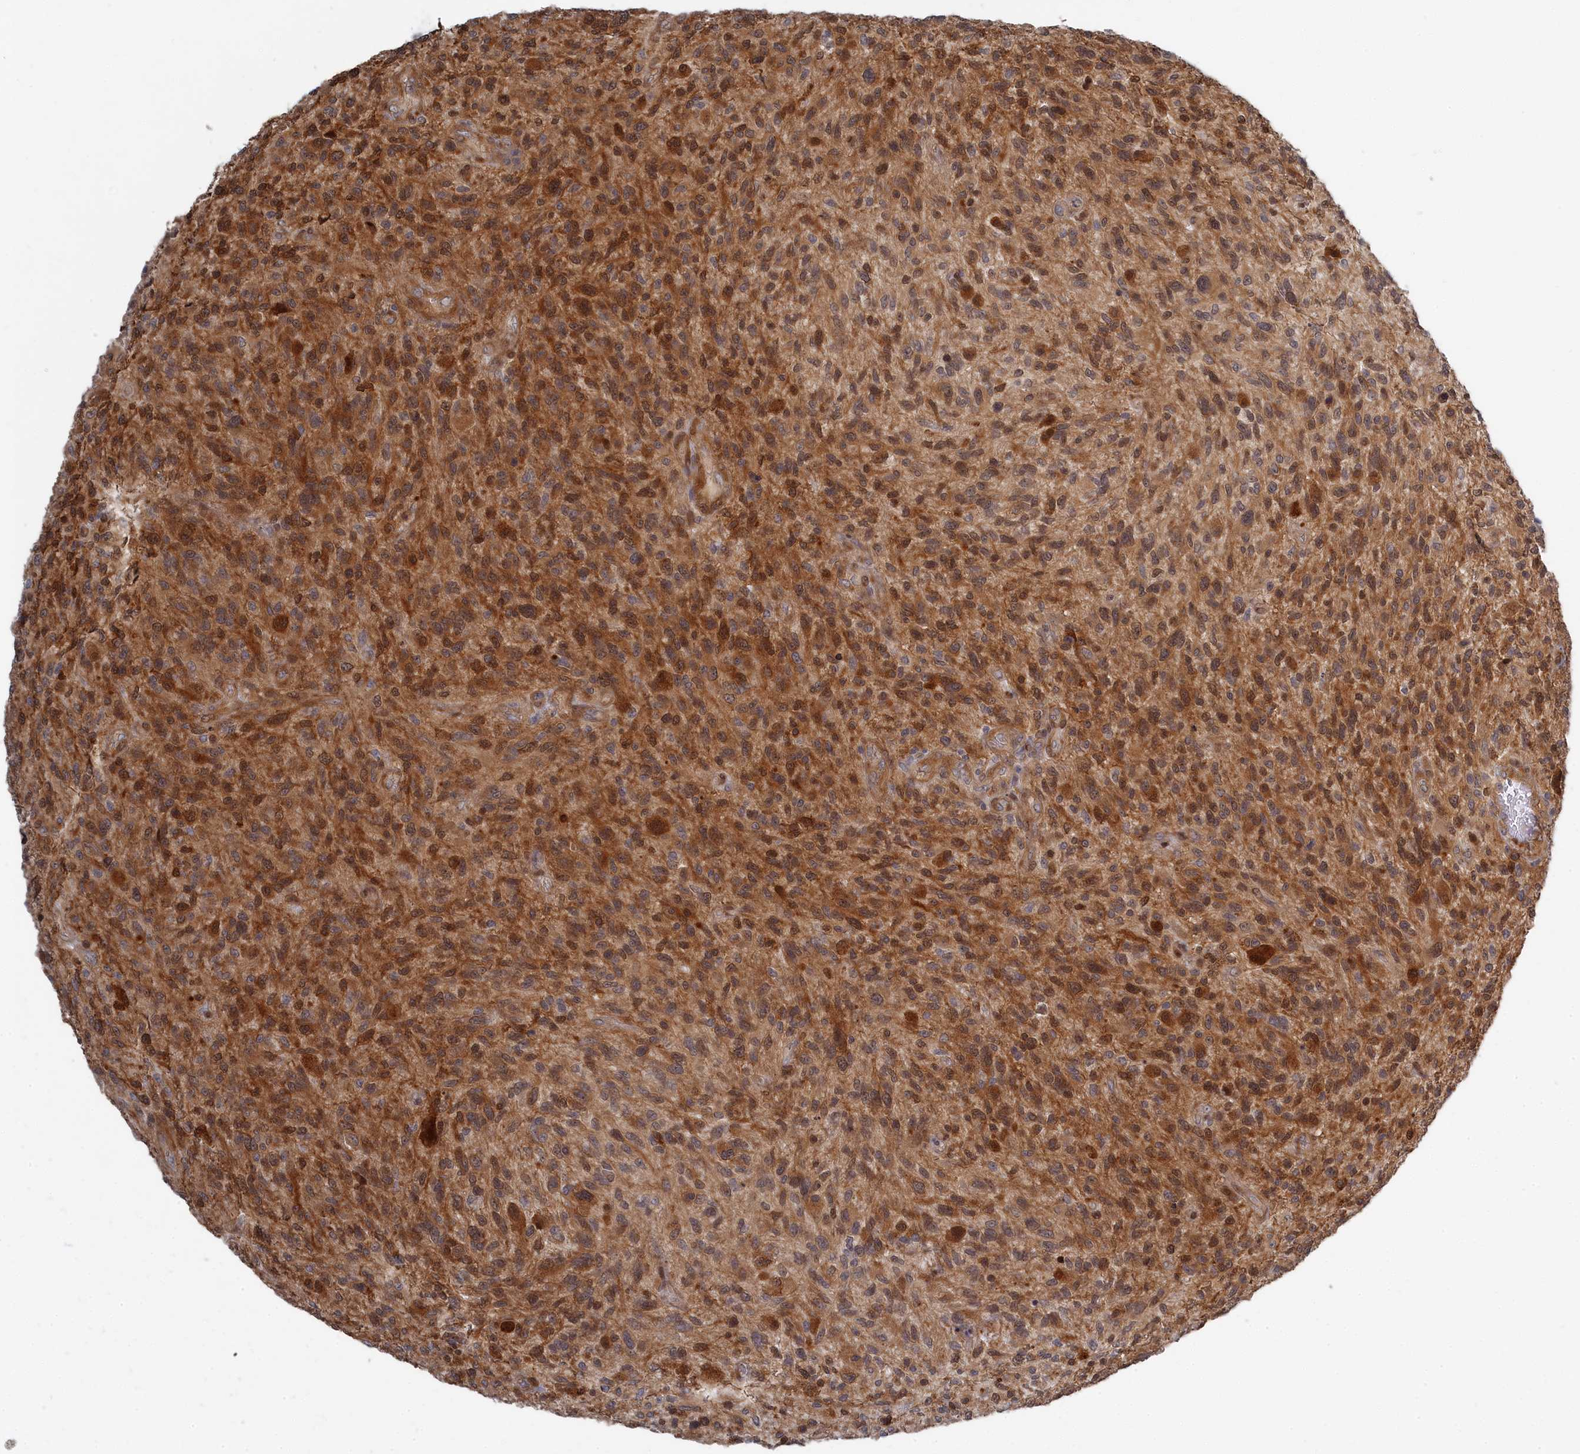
{"staining": {"intensity": "moderate", "quantity": ">75%", "location": "cytoplasmic/membranous,nuclear"}, "tissue": "glioma", "cell_type": "Tumor cells", "image_type": "cancer", "snomed": [{"axis": "morphology", "description": "Glioma, malignant, High grade"}, {"axis": "topography", "description": "Brain"}], "caption": "This is an image of IHC staining of glioma, which shows moderate expression in the cytoplasmic/membranous and nuclear of tumor cells.", "gene": "IRGQ", "patient": {"sex": "male", "age": 47}}